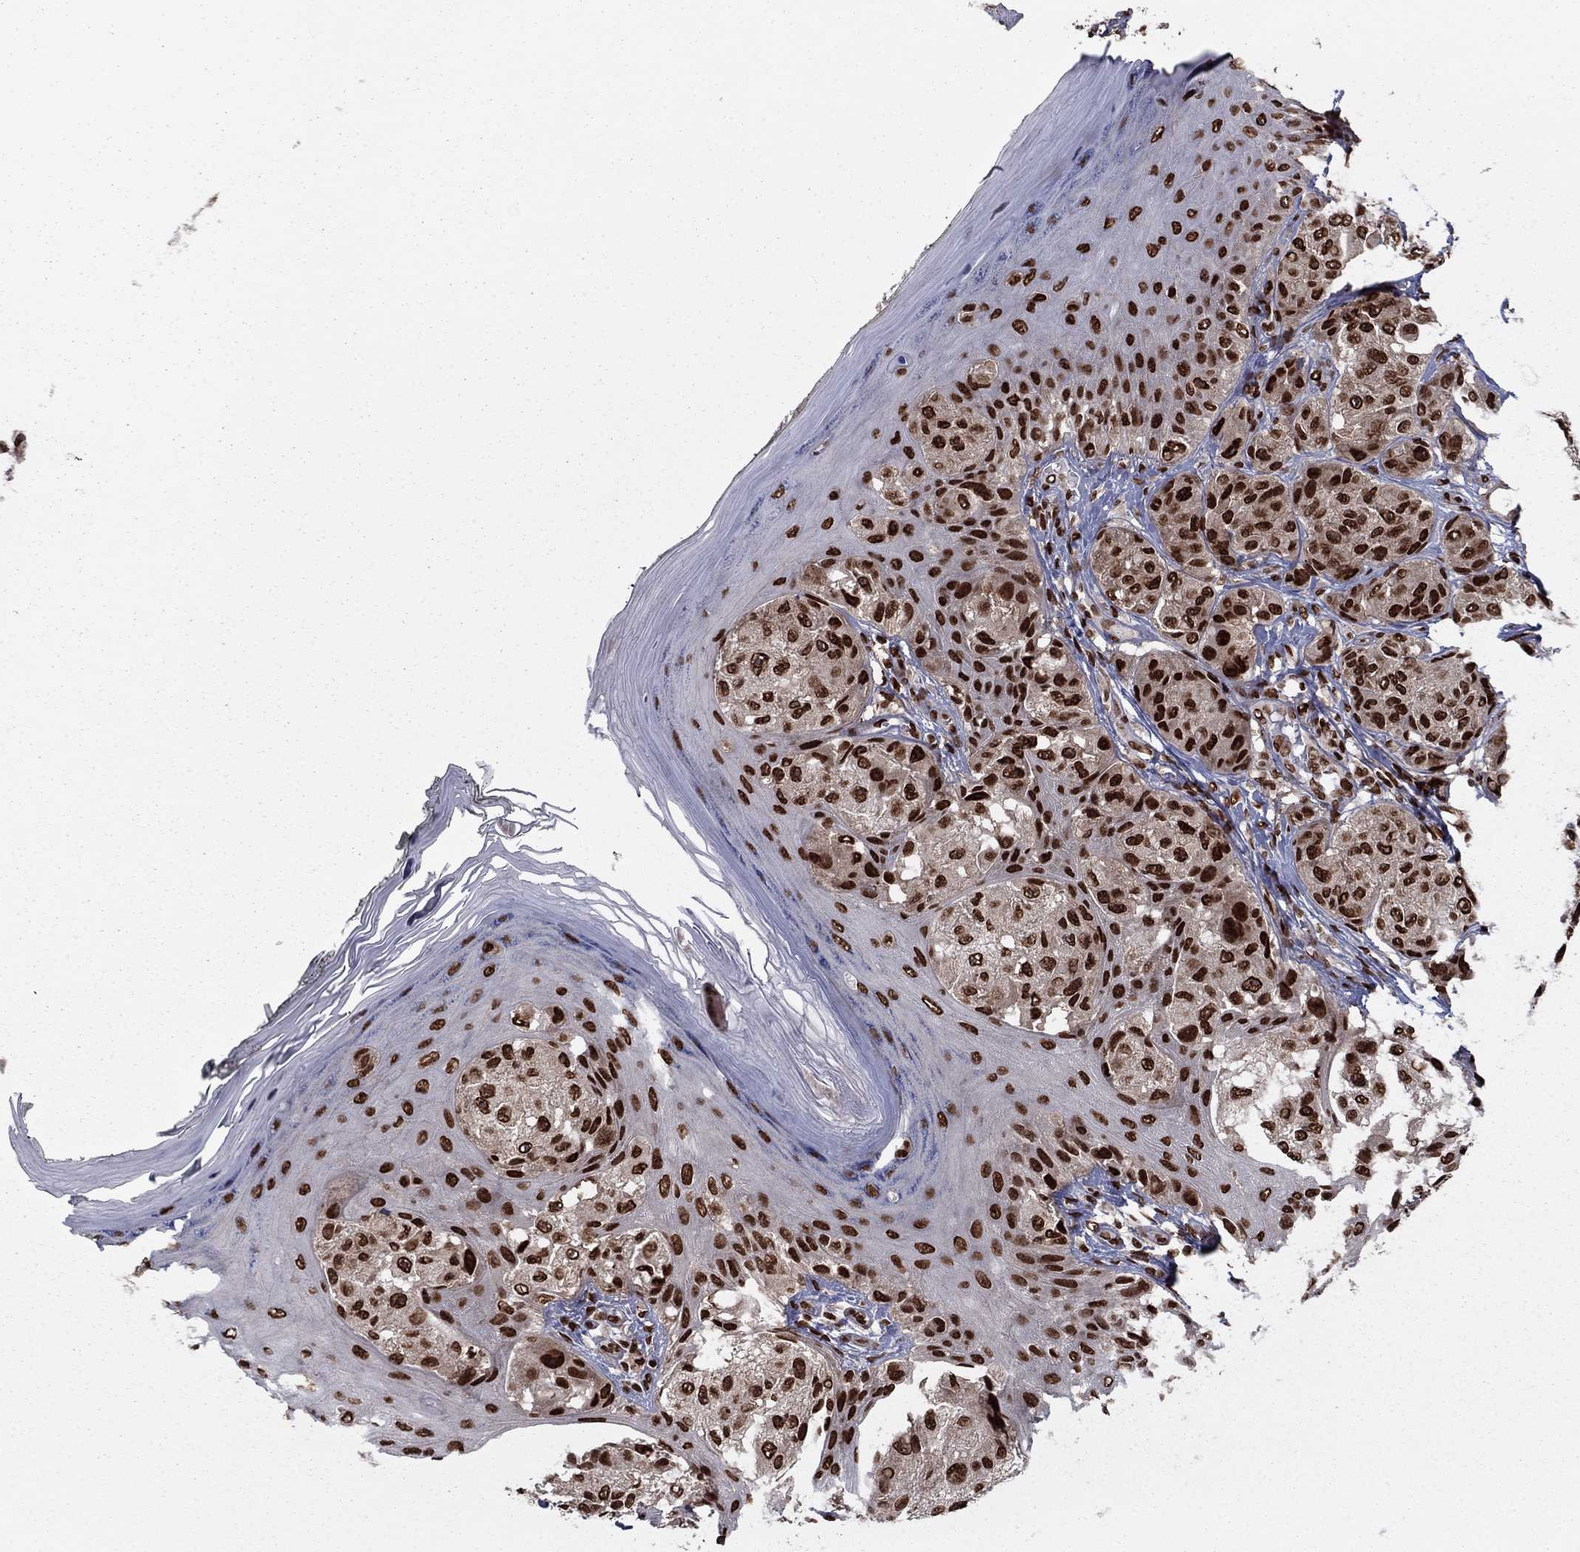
{"staining": {"intensity": "strong", "quantity": ">75%", "location": "nuclear"}, "tissue": "melanoma", "cell_type": "Tumor cells", "image_type": "cancer", "snomed": [{"axis": "morphology", "description": "Malignant melanoma, NOS"}, {"axis": "topography", "description": "Skin"}], "caption": "An image of human melanoma stained for a protein demonstrates strong nuclear brown staining in tumor cells. The staining is performed using DAB (3,3'-diaminobenzidine) brown chromogen to label protein expression. The nuclei are counter-stained blue using hematoxylin.", "gene": "USP54", "patient": {"sex": "male", "age": 61}}